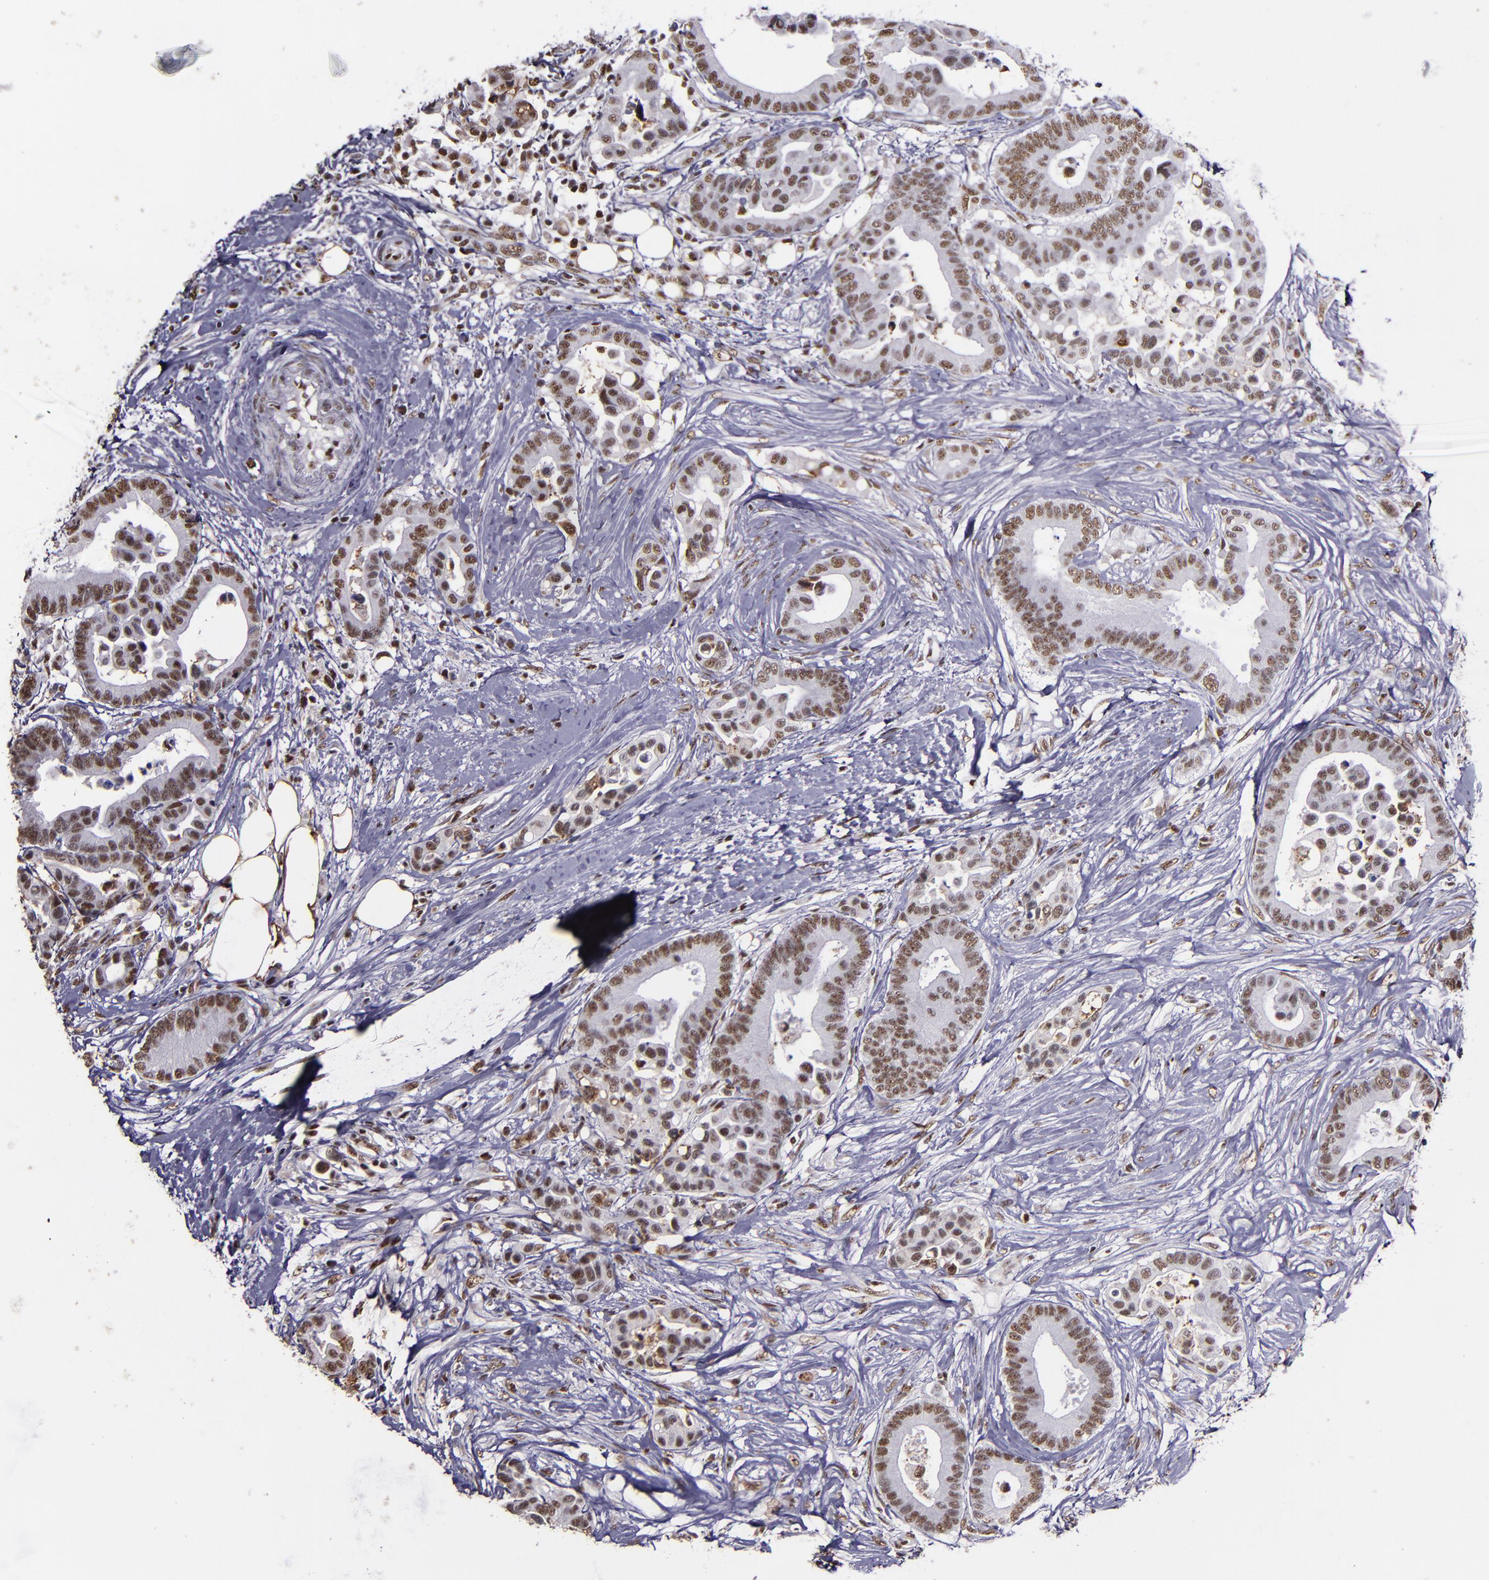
{"staining": {"intensity": "moderate", "quantity": ">75%", "location": "nuclear"}, "tissue": "colorectal cancer", "cell_type": "Tumor cells", "image_type": "cancer", "snomed": [{"axis": "morphology", "description": "Adenocarcinoma, NOS"}, {"axis": "topography", "description": "Colon"}], "caption": "The immunohistochemical stain highlights moderate nuclear positivity in tumor cells of colorectal cancer (adenocarcinoma) tissue. (brown staining indicates protein expression, while blue staining denotes nuclei).", "gene": "PPP4R3A", "patient": {"sex": "male", "age": 82}}